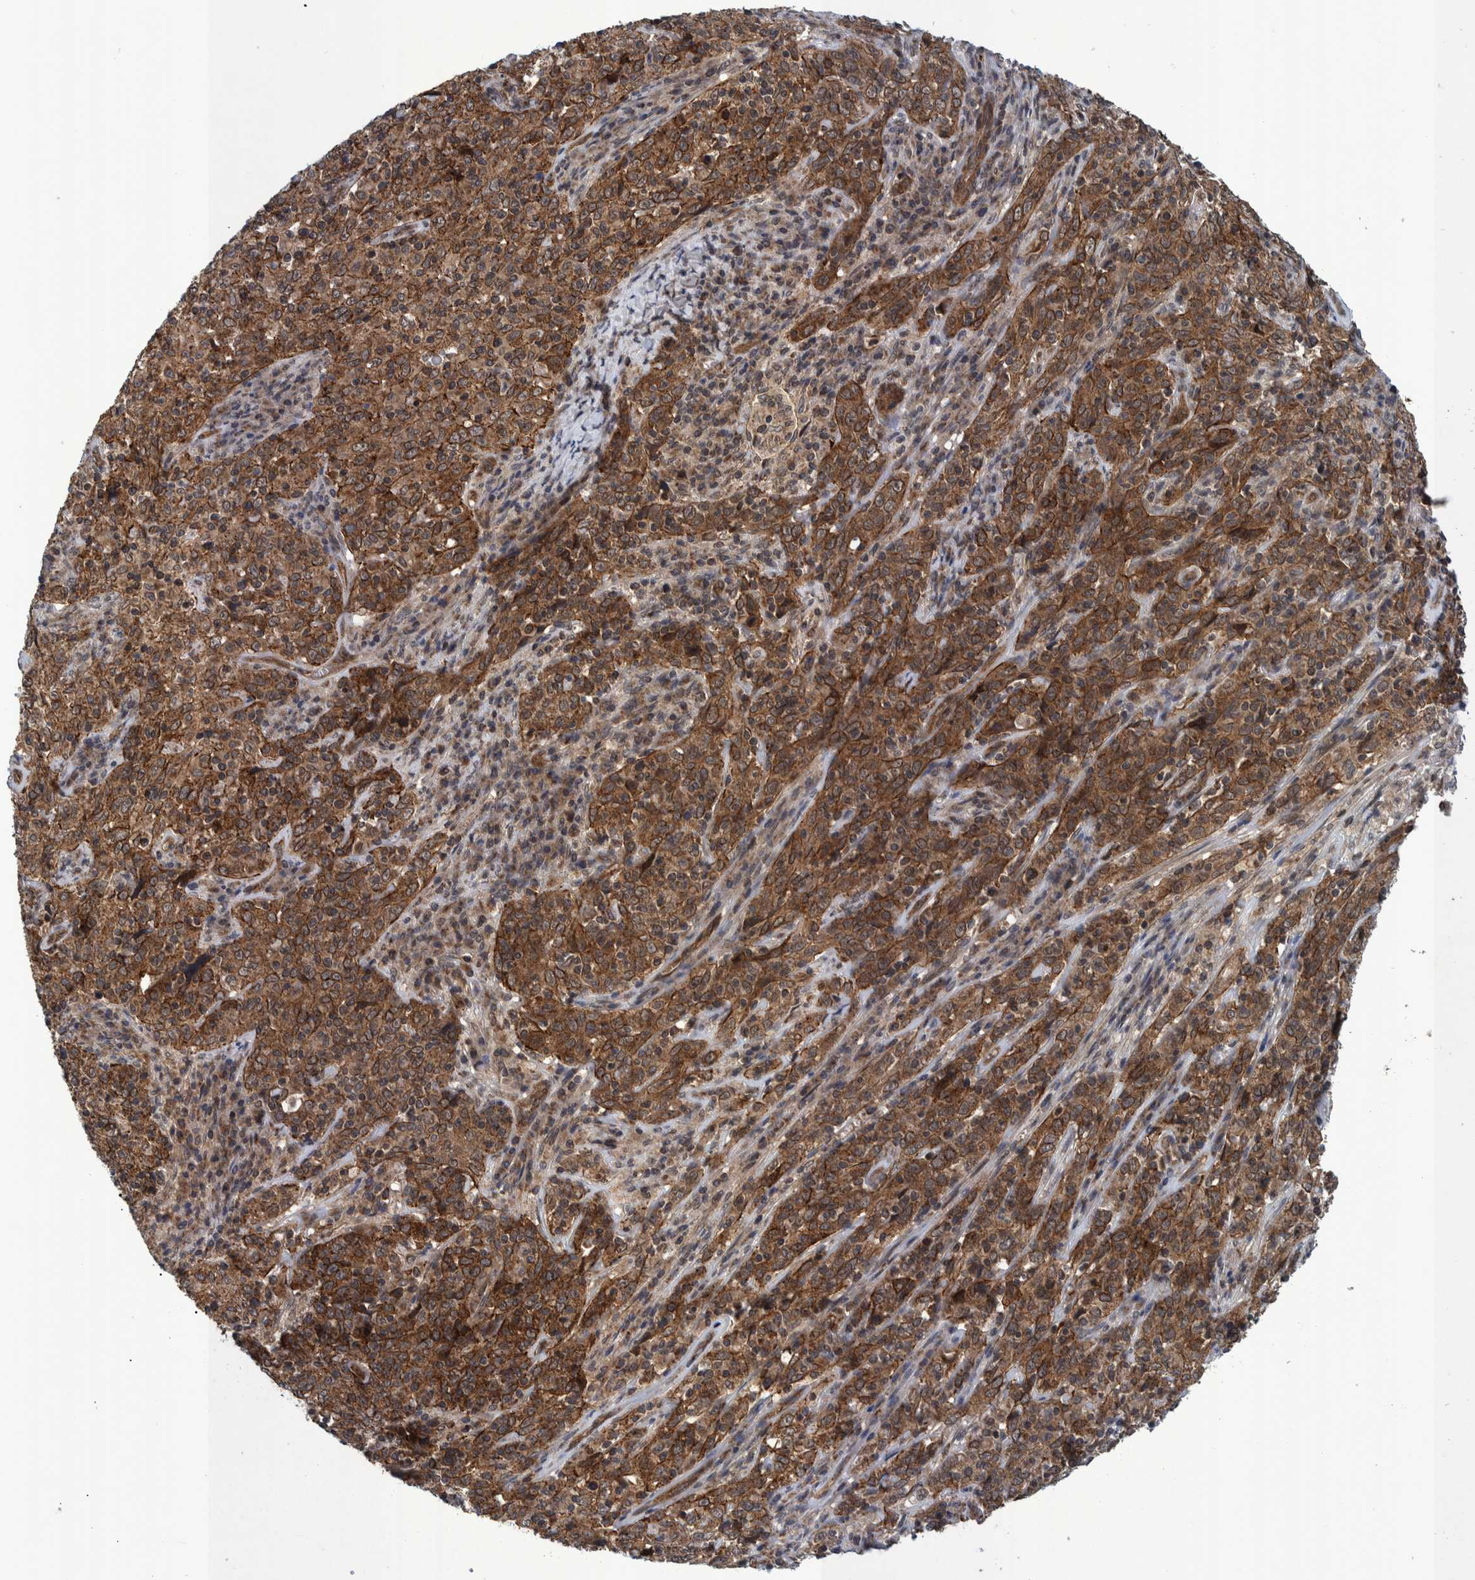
{"staining": {"intensity": "strong", "quantity": ">75%", "location": "cytoplasmic/membranous"}, "tissue": "cervical cancer", "cell_type": "Tumor cells", "image_type": "cancer", "snomed": [{"axis": "morphology", "description": "Squamous cell carcinoma, NOS"}, {"axis": "topography", "description": "Cervix"}], "caption": "Cervical squamous cell carcinoma was stained to show a protein in brown. There is high levels of strong cytoplasmic/membranous expression in approximately >75% of tumor cells.", "gene": "MRPS7", "patient": {"sex": "female", "age": 46}}